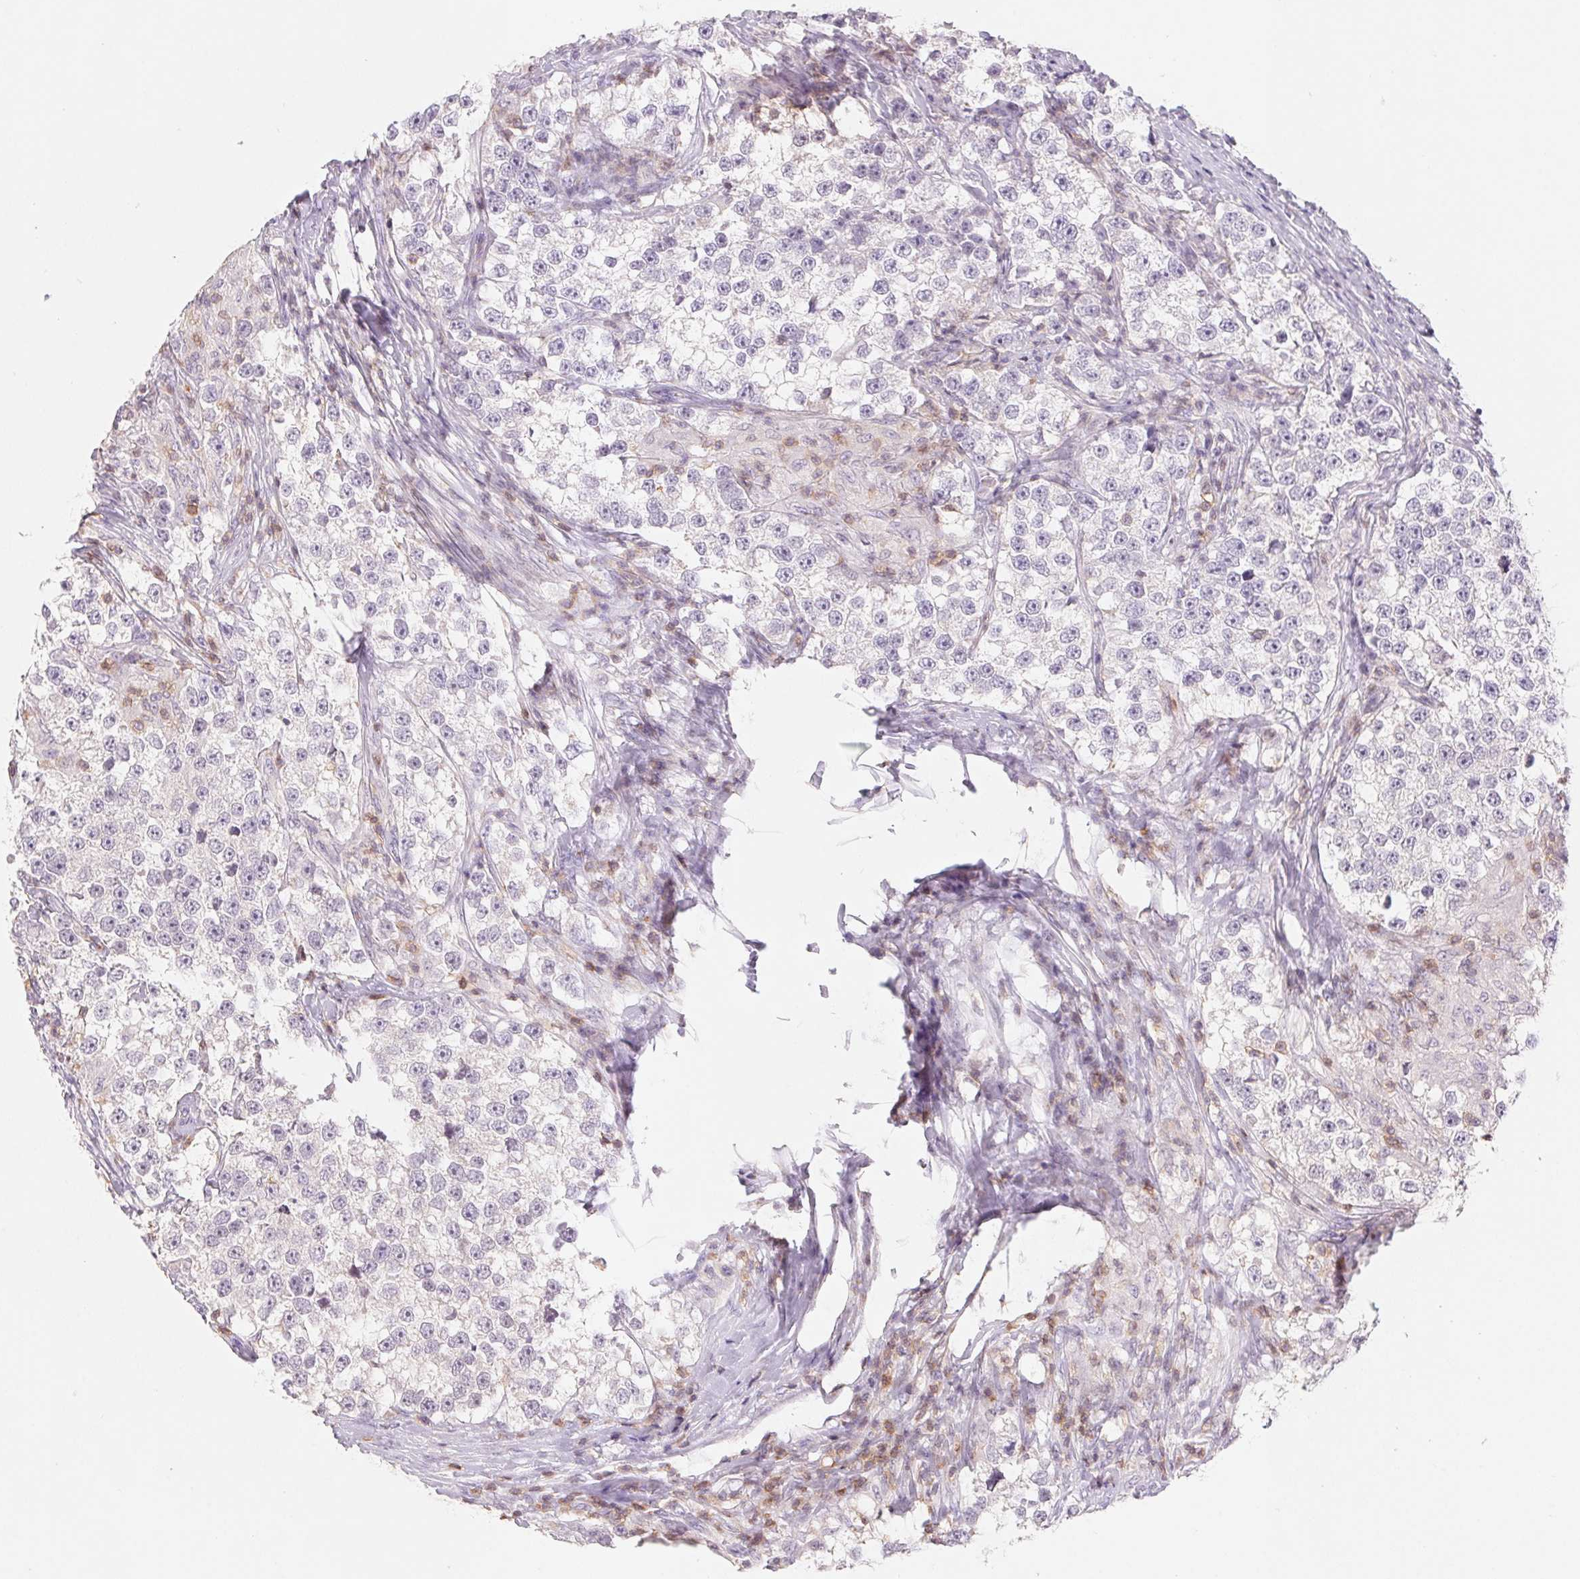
{"staining": {"intensity": "negative", "quantity": "none", "location": "none"}, "tissue": "testis cancer", "cell_type": "Tumor cells", "image_type": "cancer", "snomed": [{"axis": "morphology", "description": "Seminoma, NOS"}, {"axis": "topography", "description": "Testis"}], "caption": "Immunohistochemistry of testis seminoma shows no expression in tumor cells.", "gene": "KIF26A", "patient": {"sex": "male", "age": 46}}